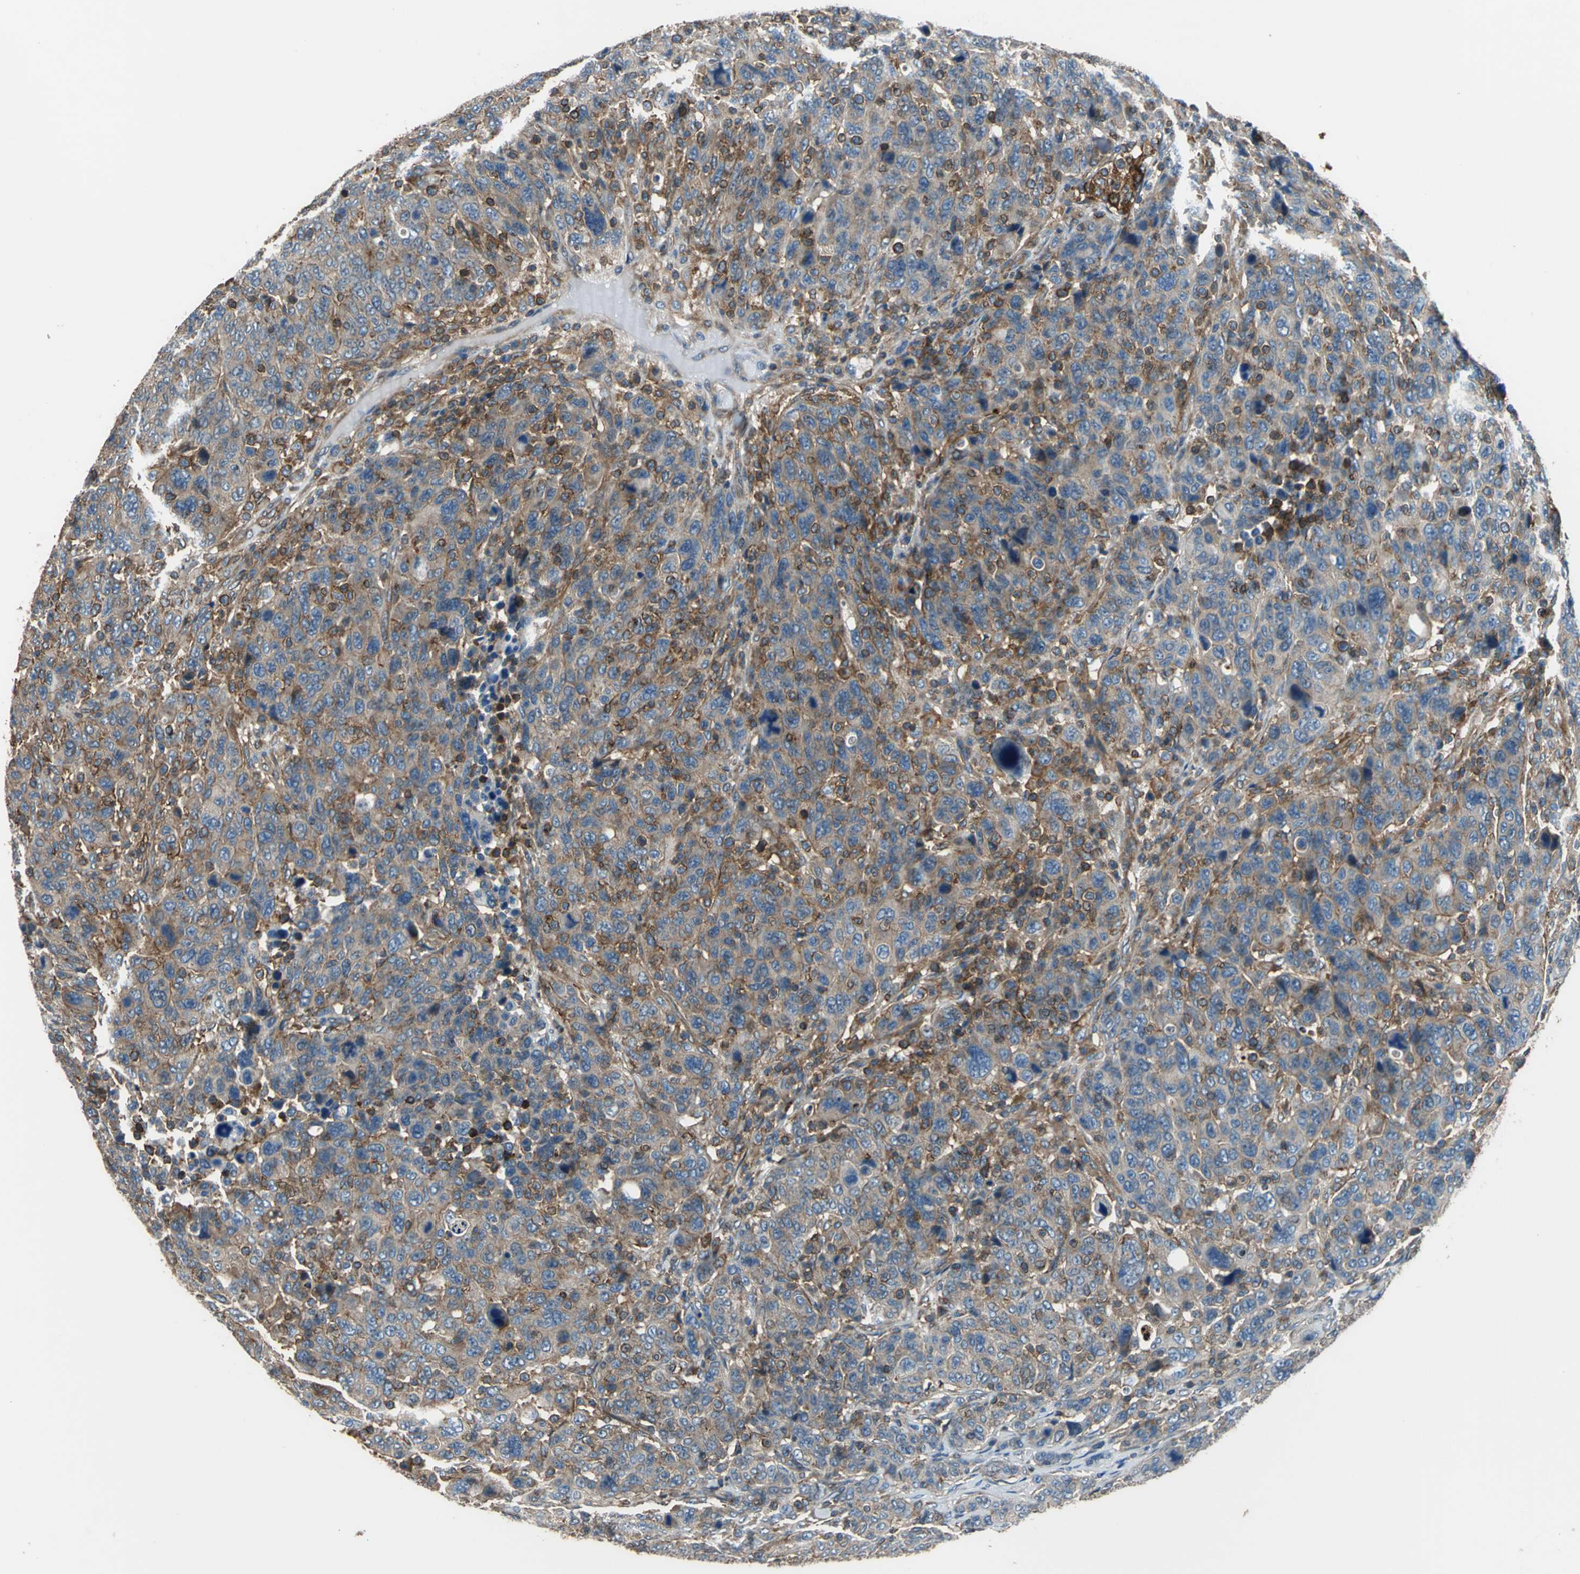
{"staining": {"intensity": "moderate", "quantity": ">75%", "location": "cytoplasmic/membranous"}, "tissue": "breast cancer", "cell_type": "Tumor cells", "image_type": "cancer", "snomed": [{"axis": "morphology", "description": "Duct carcinoma"}, {"axis": "topography", "description": "Breast"}], "caption": "IHC (DAB) staining of breast invasive ductal carcinoma demonstrates moderate cytoplasmic/membranous protein expression in about >75% of tumor cells.", "gene": "PARVA", "patient": {"sex": "female", "age": 37}}